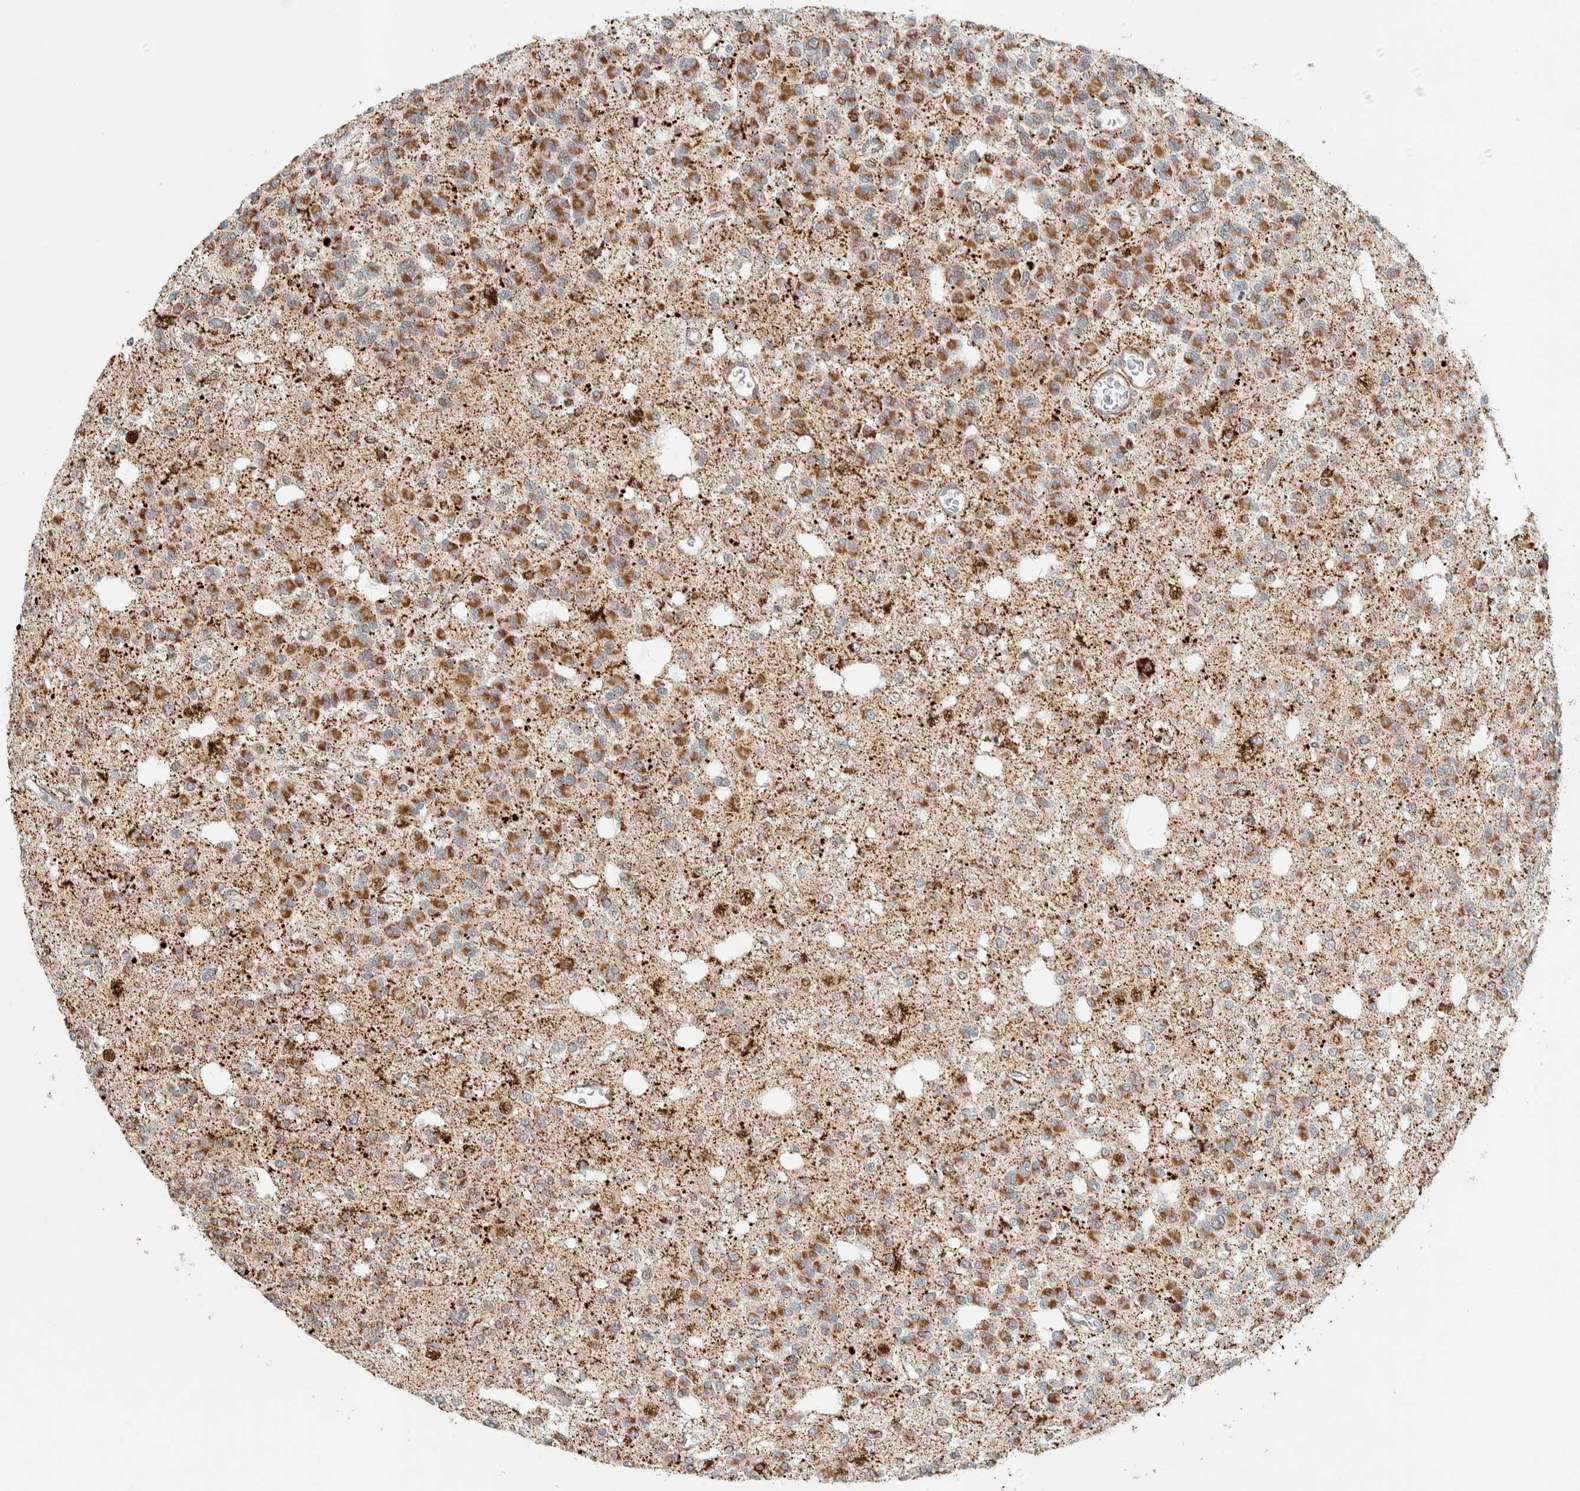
{"staining": {"intensity": "moderate", "quantity": ">75%", "location": "cytoplasmic/membranous"}, "tissue": "glioma", "cell_type": "Tumor cells", "image_type": "cancer", "snomed": [{"axis": "morphology", "description": "Glioma, malignant, Low grade"}, {"axis": "topography", "description": "Brain"}], "caption": "Tumor cells display moderate cytoplasmic/membranous expression in approximately >75% of cells in glioma. (Stains: DAB in brown, nuclei in blue, Microscopy: brightfield microscopy at high magnification).", "gene": "TSPAN32", "patient": {"sex": "male", "age": 38}}